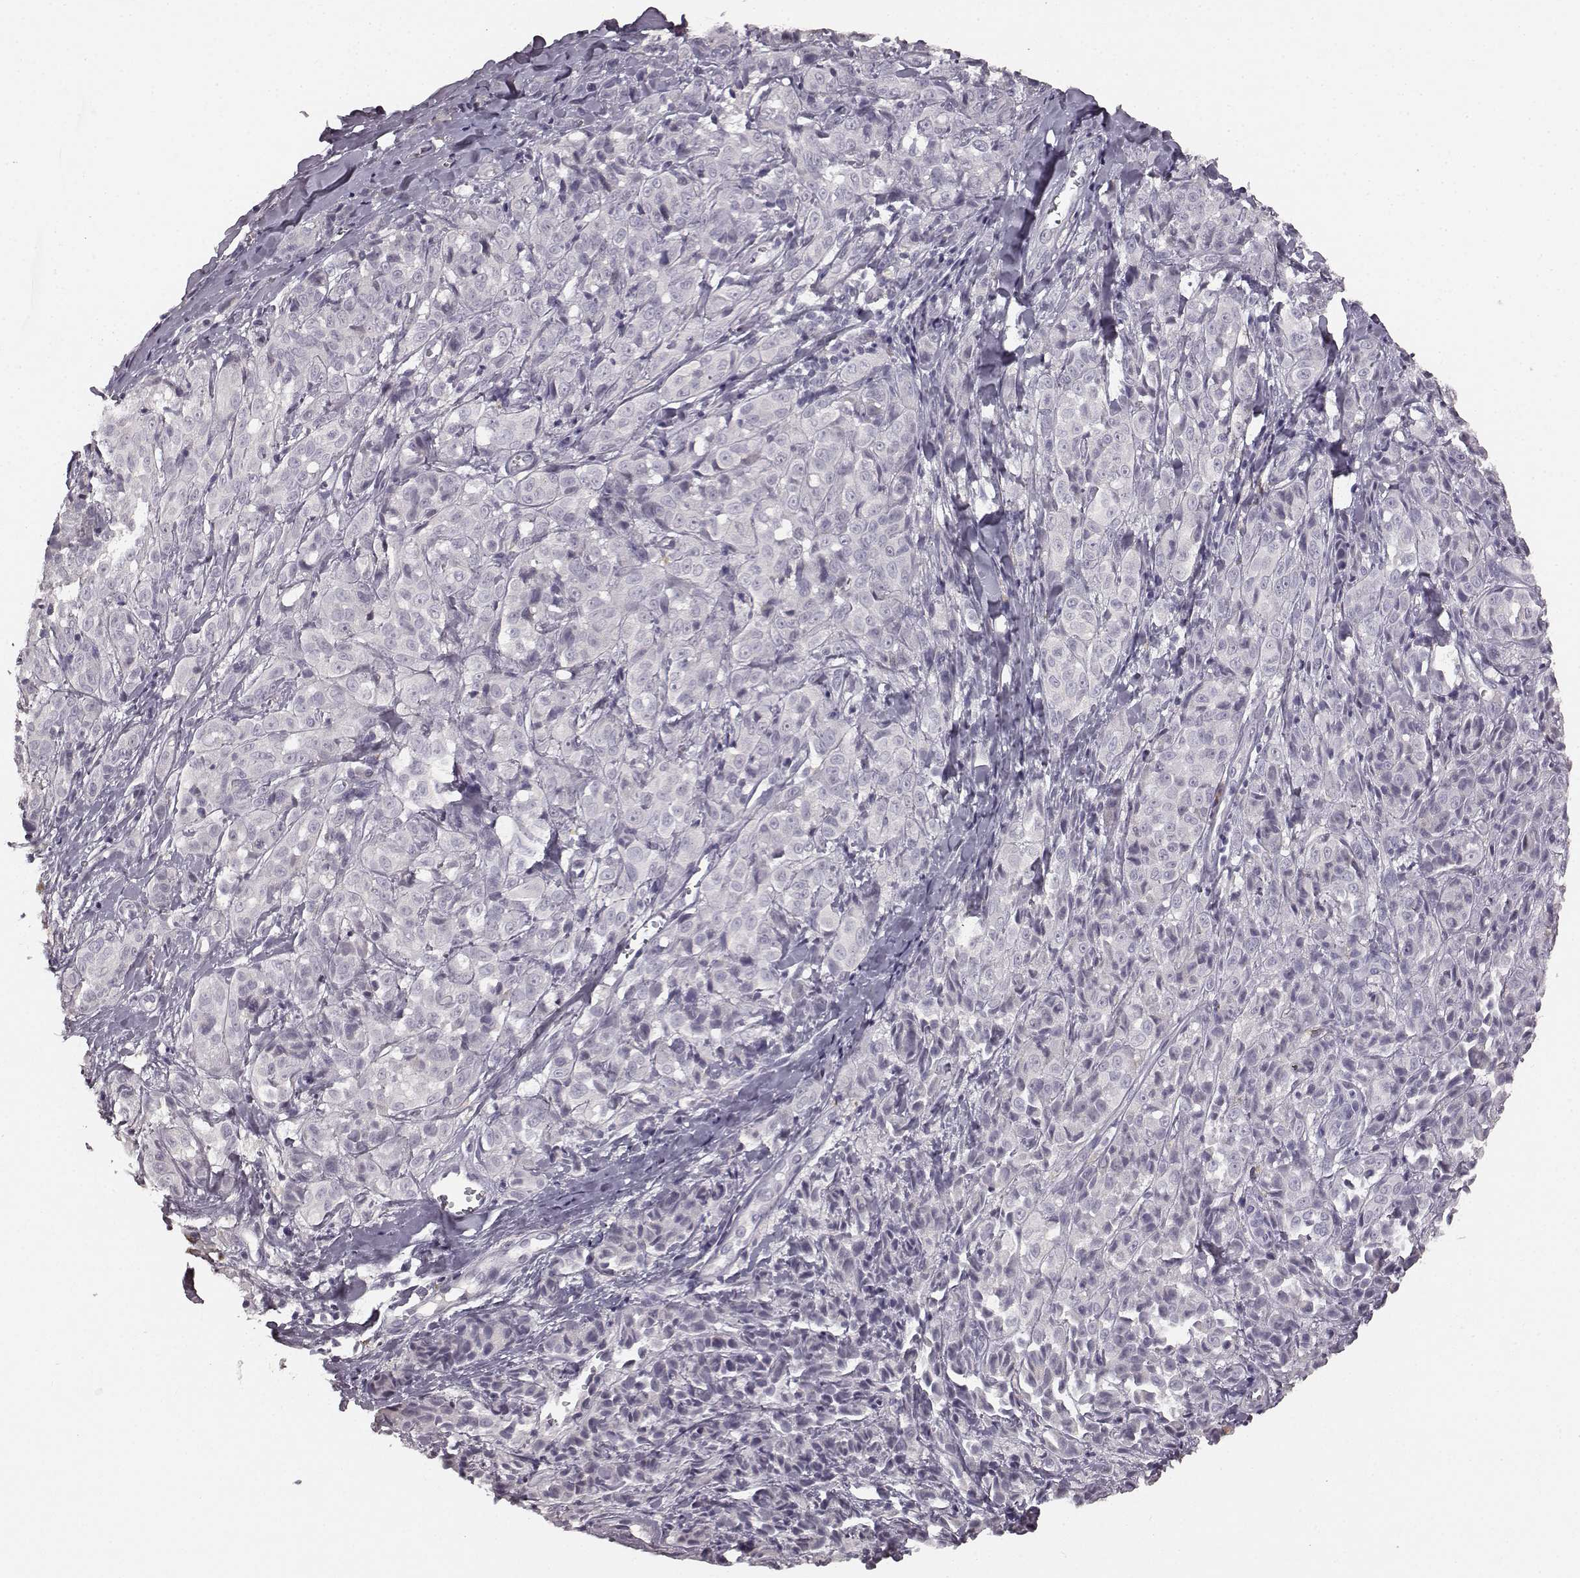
{"staining": {"intensity": "negative", "quantity": "none", "location": "none"}, "tissue": "melanoma", "cell_type": "Tumor cells", "image_type": "cancer", "snomed": [{"axis": "morphology", "description": "Malignant melanoma, NOS"}, {"axis": "topography", "description": "Skin"}], "caption": "Immunohistochemical staining of human malignant melanoma displays no significant staining in tumor cells. (Brightfield microscopy of DAB immunohistochemistry at high magnification).", "gene": "RIT2", "patient": {"sex": "male", "age": 89}}